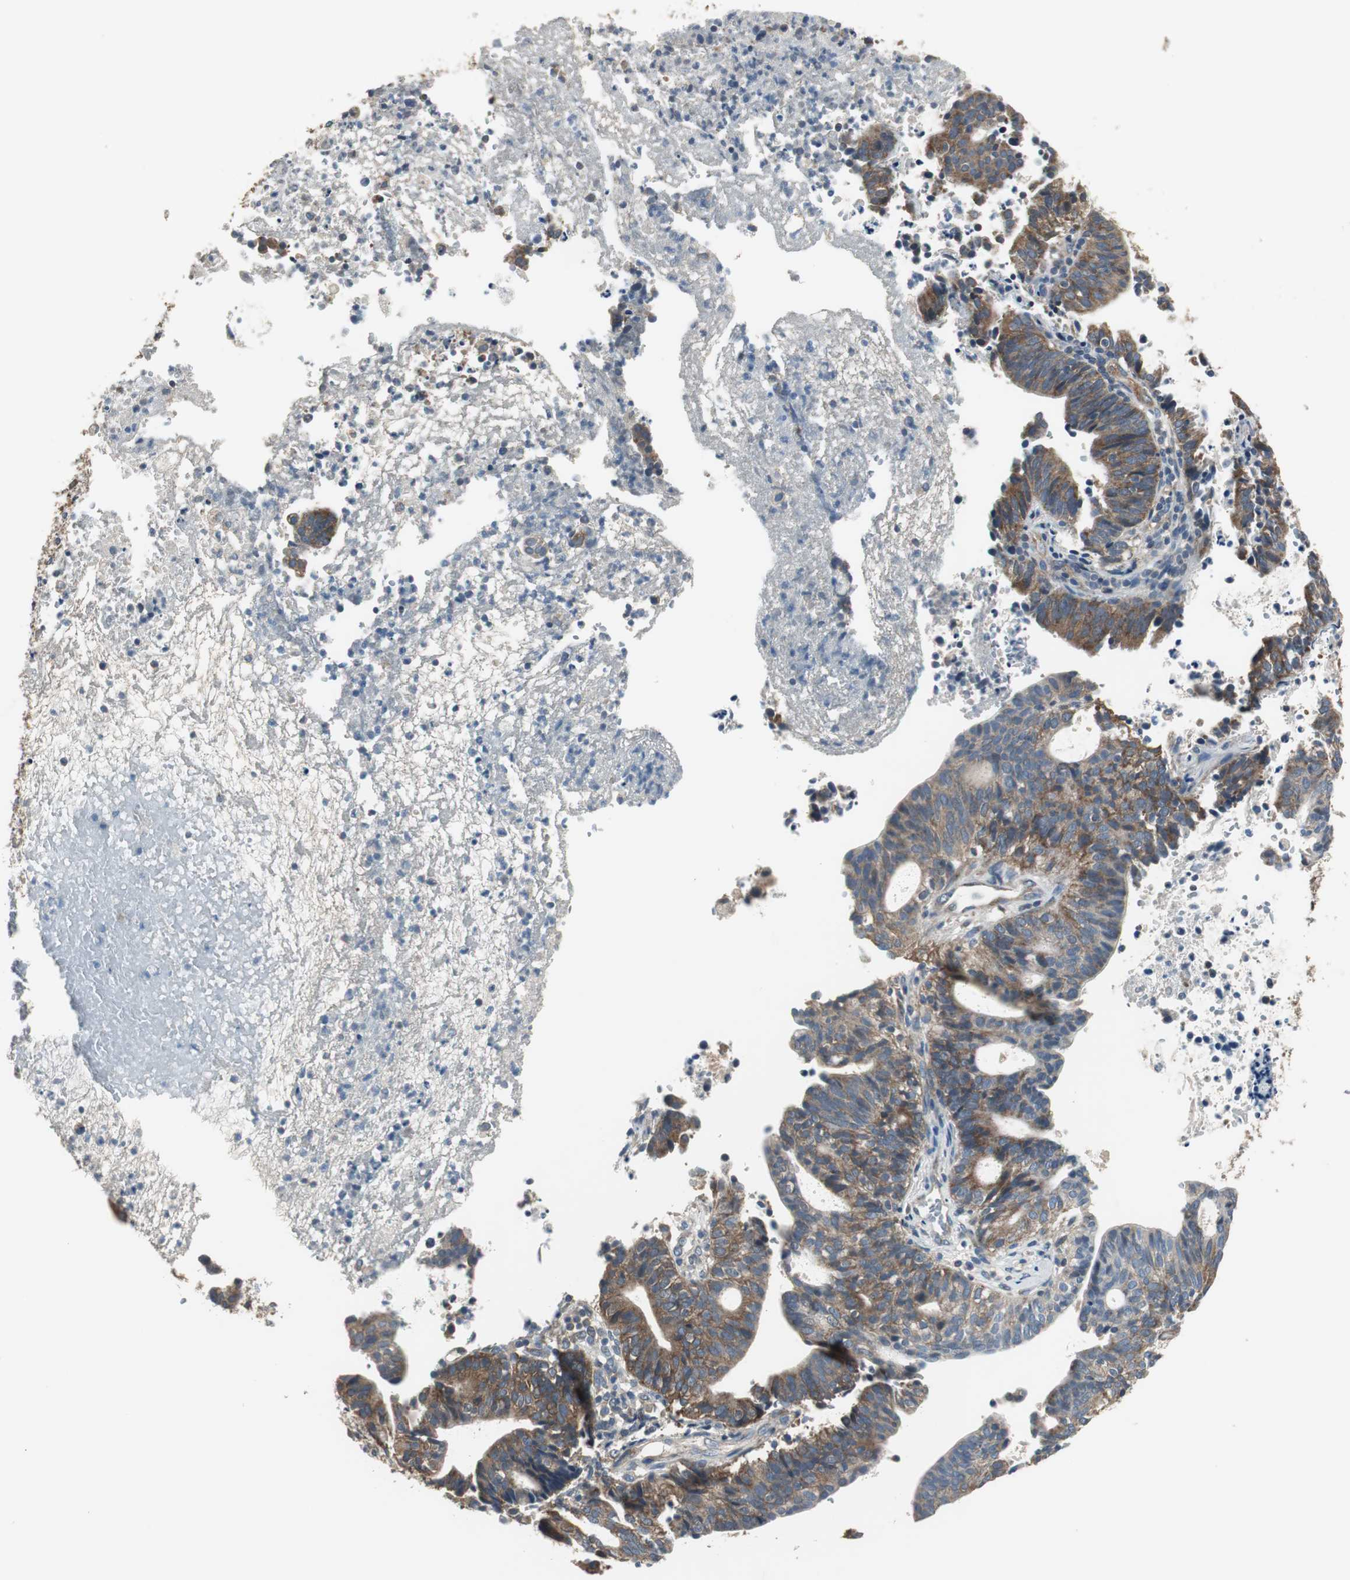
{"staining": {"intensity": "moderate", "quantity": ">75%", "location": "cytoplasmic/membranous"}, "tissue": "endometrial cancer", "cell_type": "Tumor cells", "image_type": "cancer", "snomed": [{"axis": "morphology", "description": "Adenocarcinoma, NOS"}, {"axis": "topography", "description": "Uterus"}], "caption": "The image demonstrates a brown stain indicating the presence of a protein in the cytoplasmic/membranous of tumor cells in endometrial adenocarcinoma.", "gene": "MSTO1", "patient": {"sex": "female", "age": 83}}